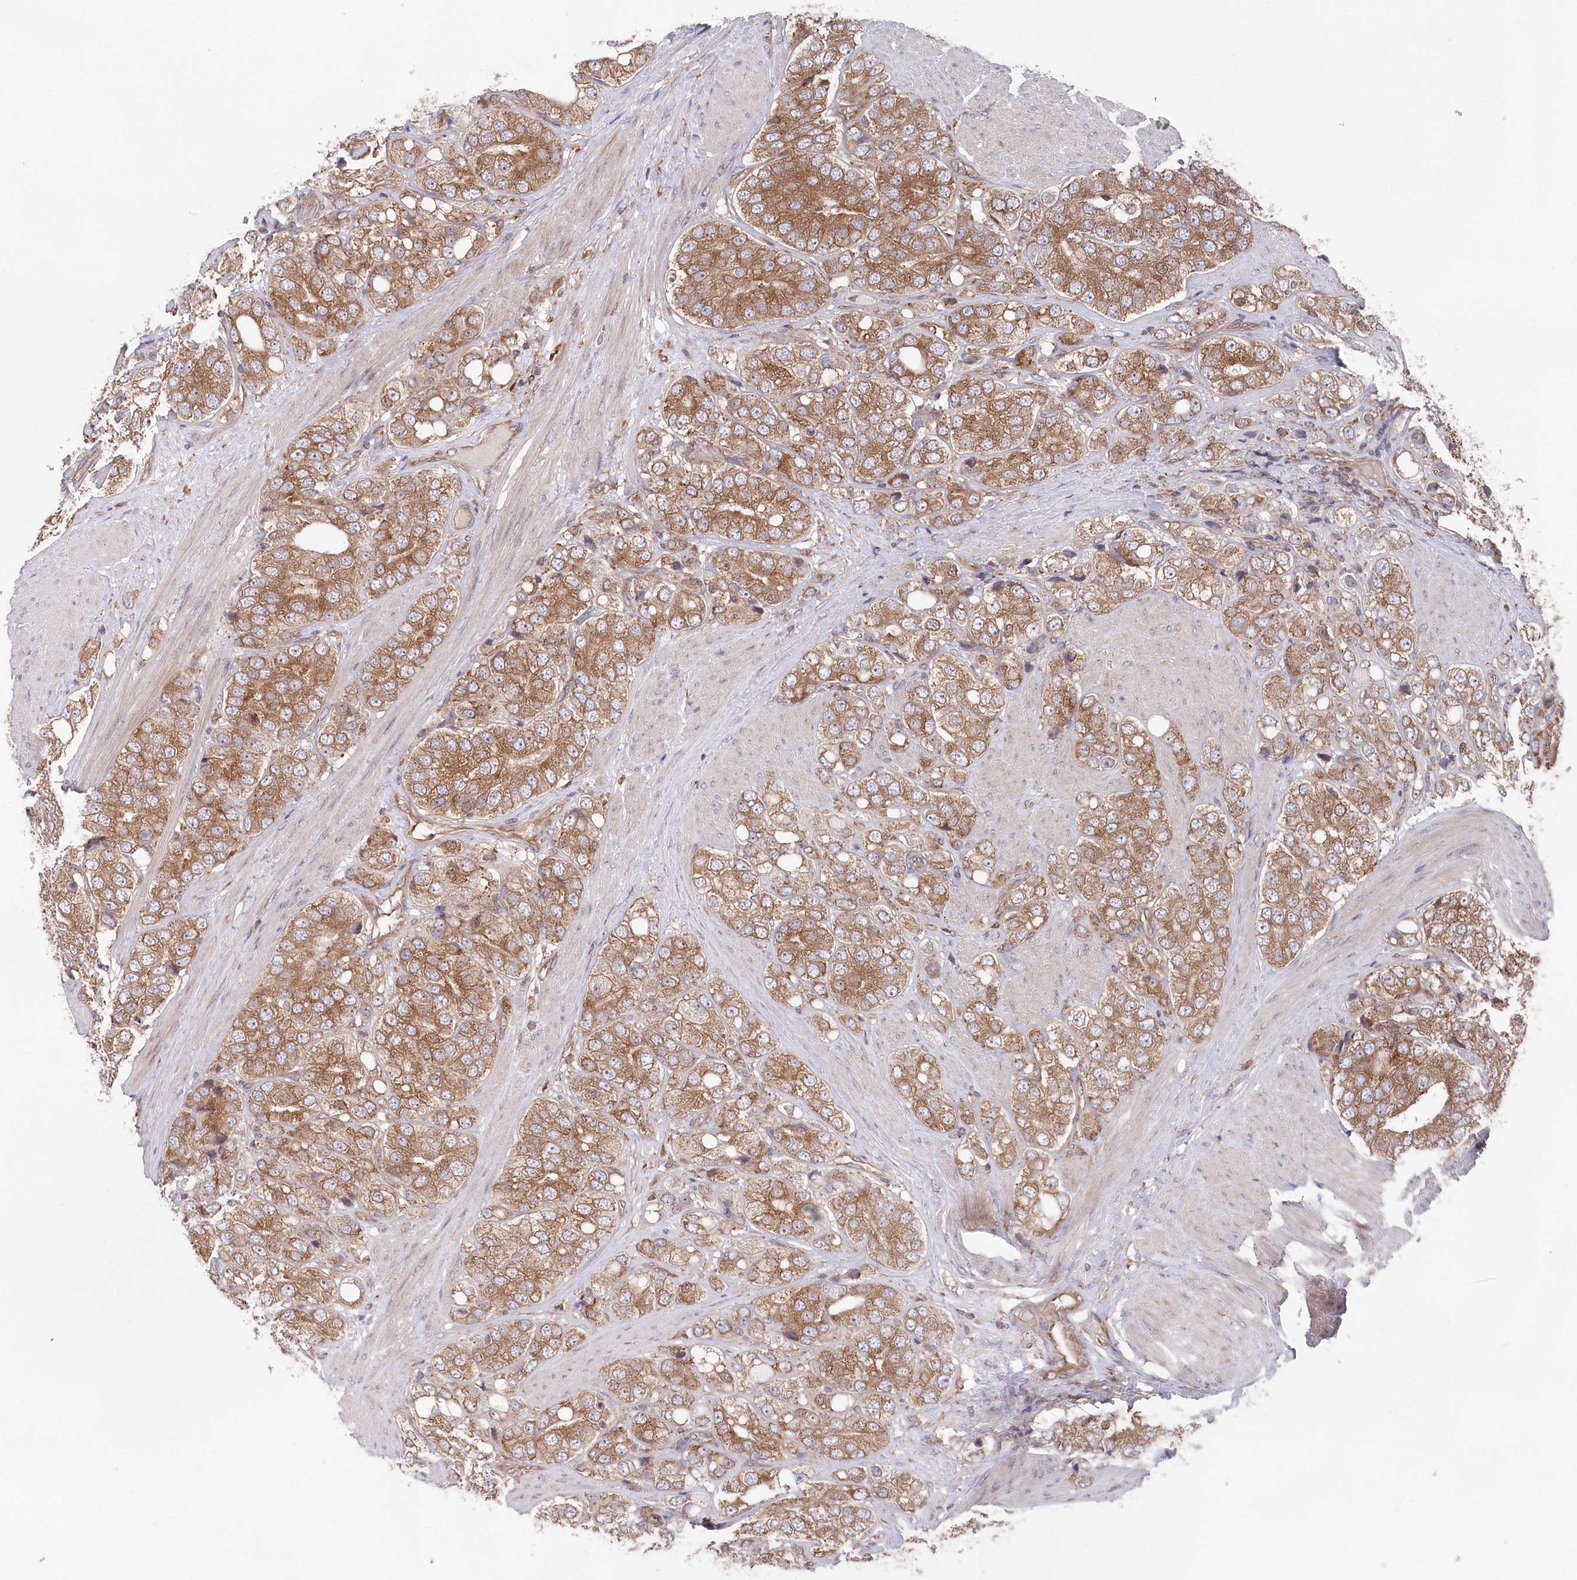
{"staining": {"intensity": "moderate", "quantity": ">75%", "location": "cytoplasmic/membranous"}, "tissue": "prostate cancer", "cell_type": "Tumor cells", "image_type": "cancer", "snomed": [{"axis": "morphology", "description": "Adenocarcinoma, High grade"}, {"axis": "topography", "description": "Prostate"}], "caption": "IHC micrograph of human prostate high-grade adenocarcinoma stained for a protein (brown), which shows medium levels of moderate cytoplasmic/membranous staining in approximately >75% of tumor cells.", "gene": "PPP1R21", "patient": {"sex": "male", "age": 50}}